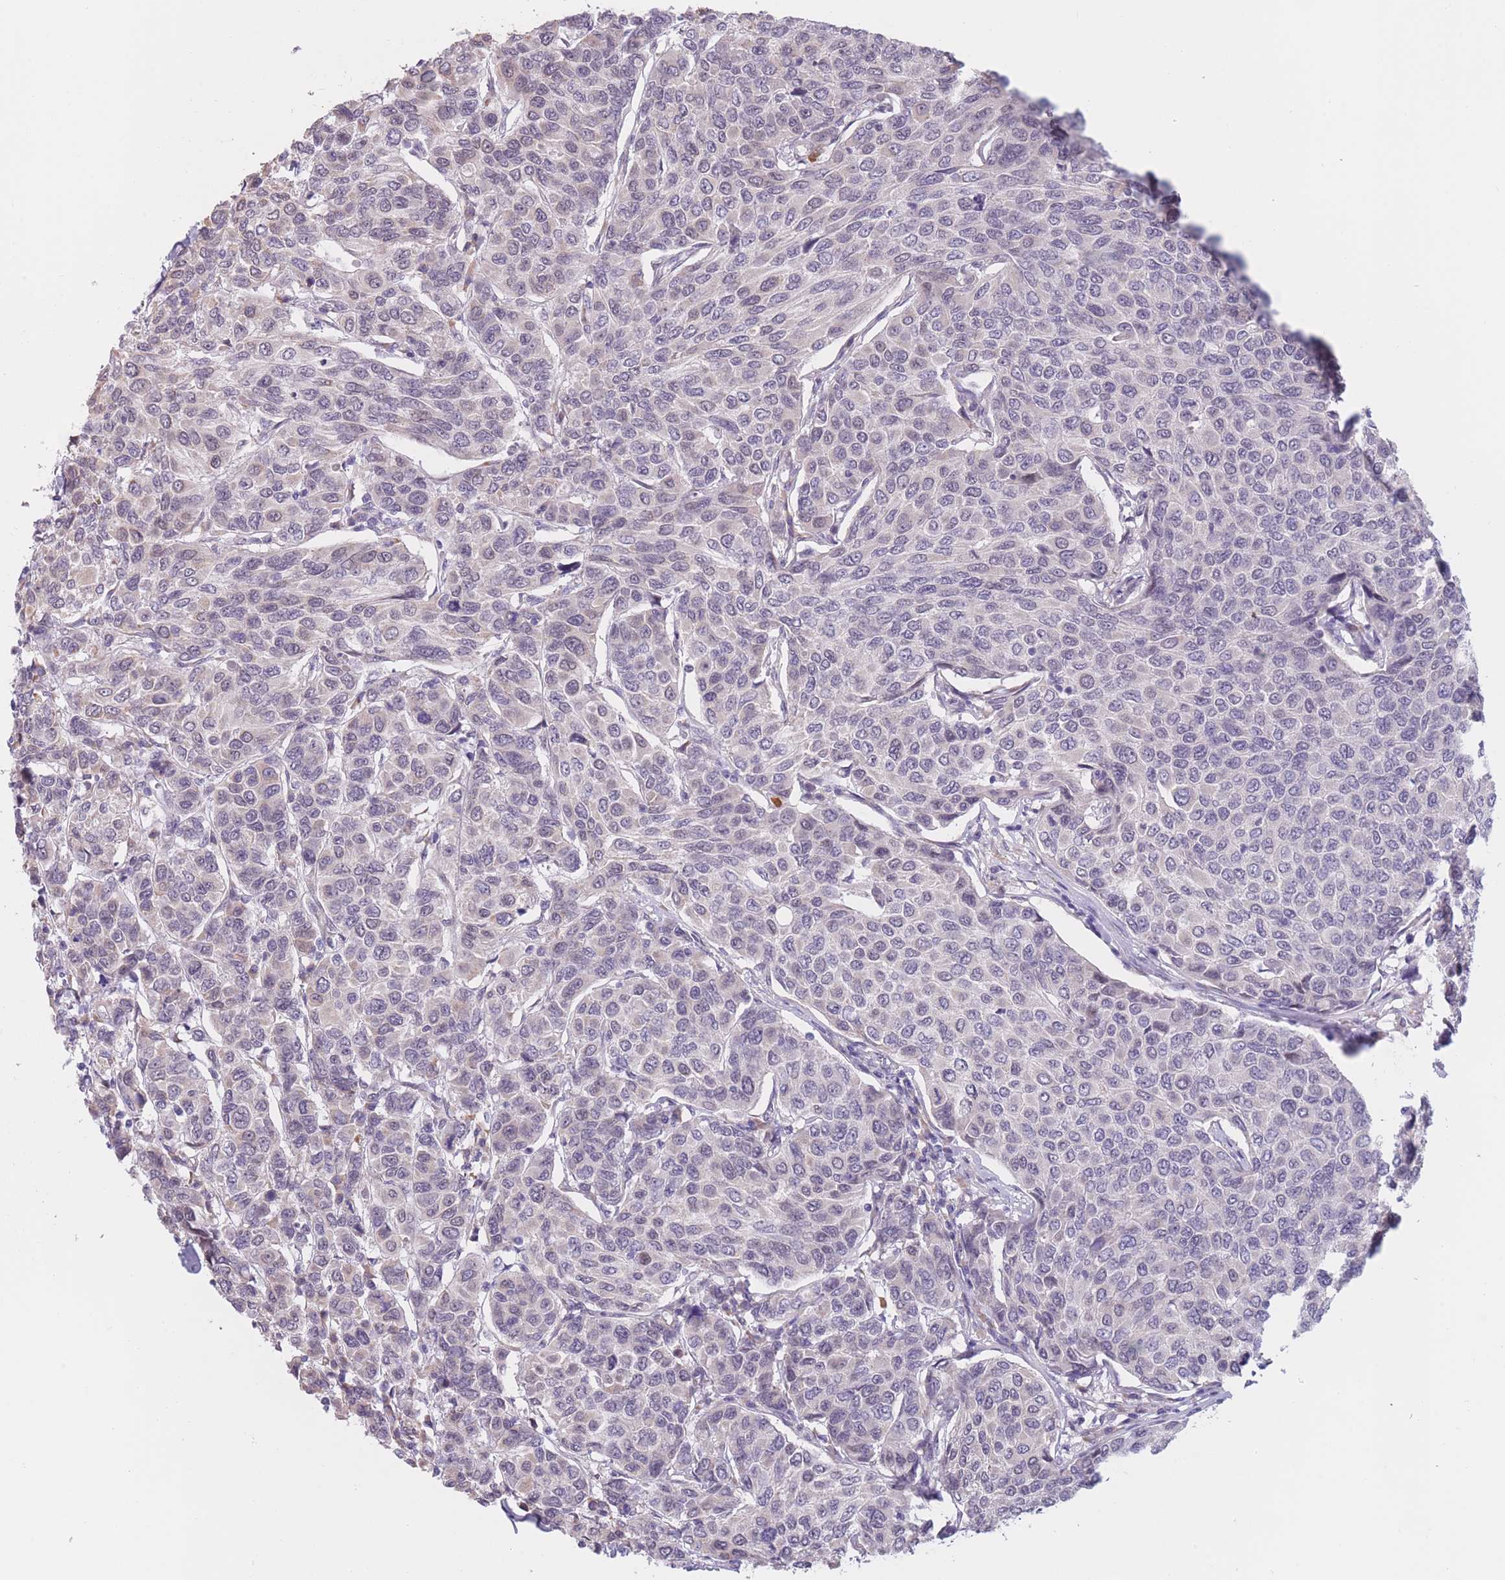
{"staining": {"intensity": "negative", "quantity": "none", "location": "none"}, "tissue": "breast cancer", "cell_type": "Tumor cells", "image_type": "cancer", "snomed": [{"axis": "morphology", "description": "Duct carcinoma"}, {"axis": "topography", "description": "Breast"}], "caption": "The histopathology image reveals no significant staining in tumor cells of breast cancer.", "gene": "COL27A1", "patient": {"sex": "female", "age": 55}}